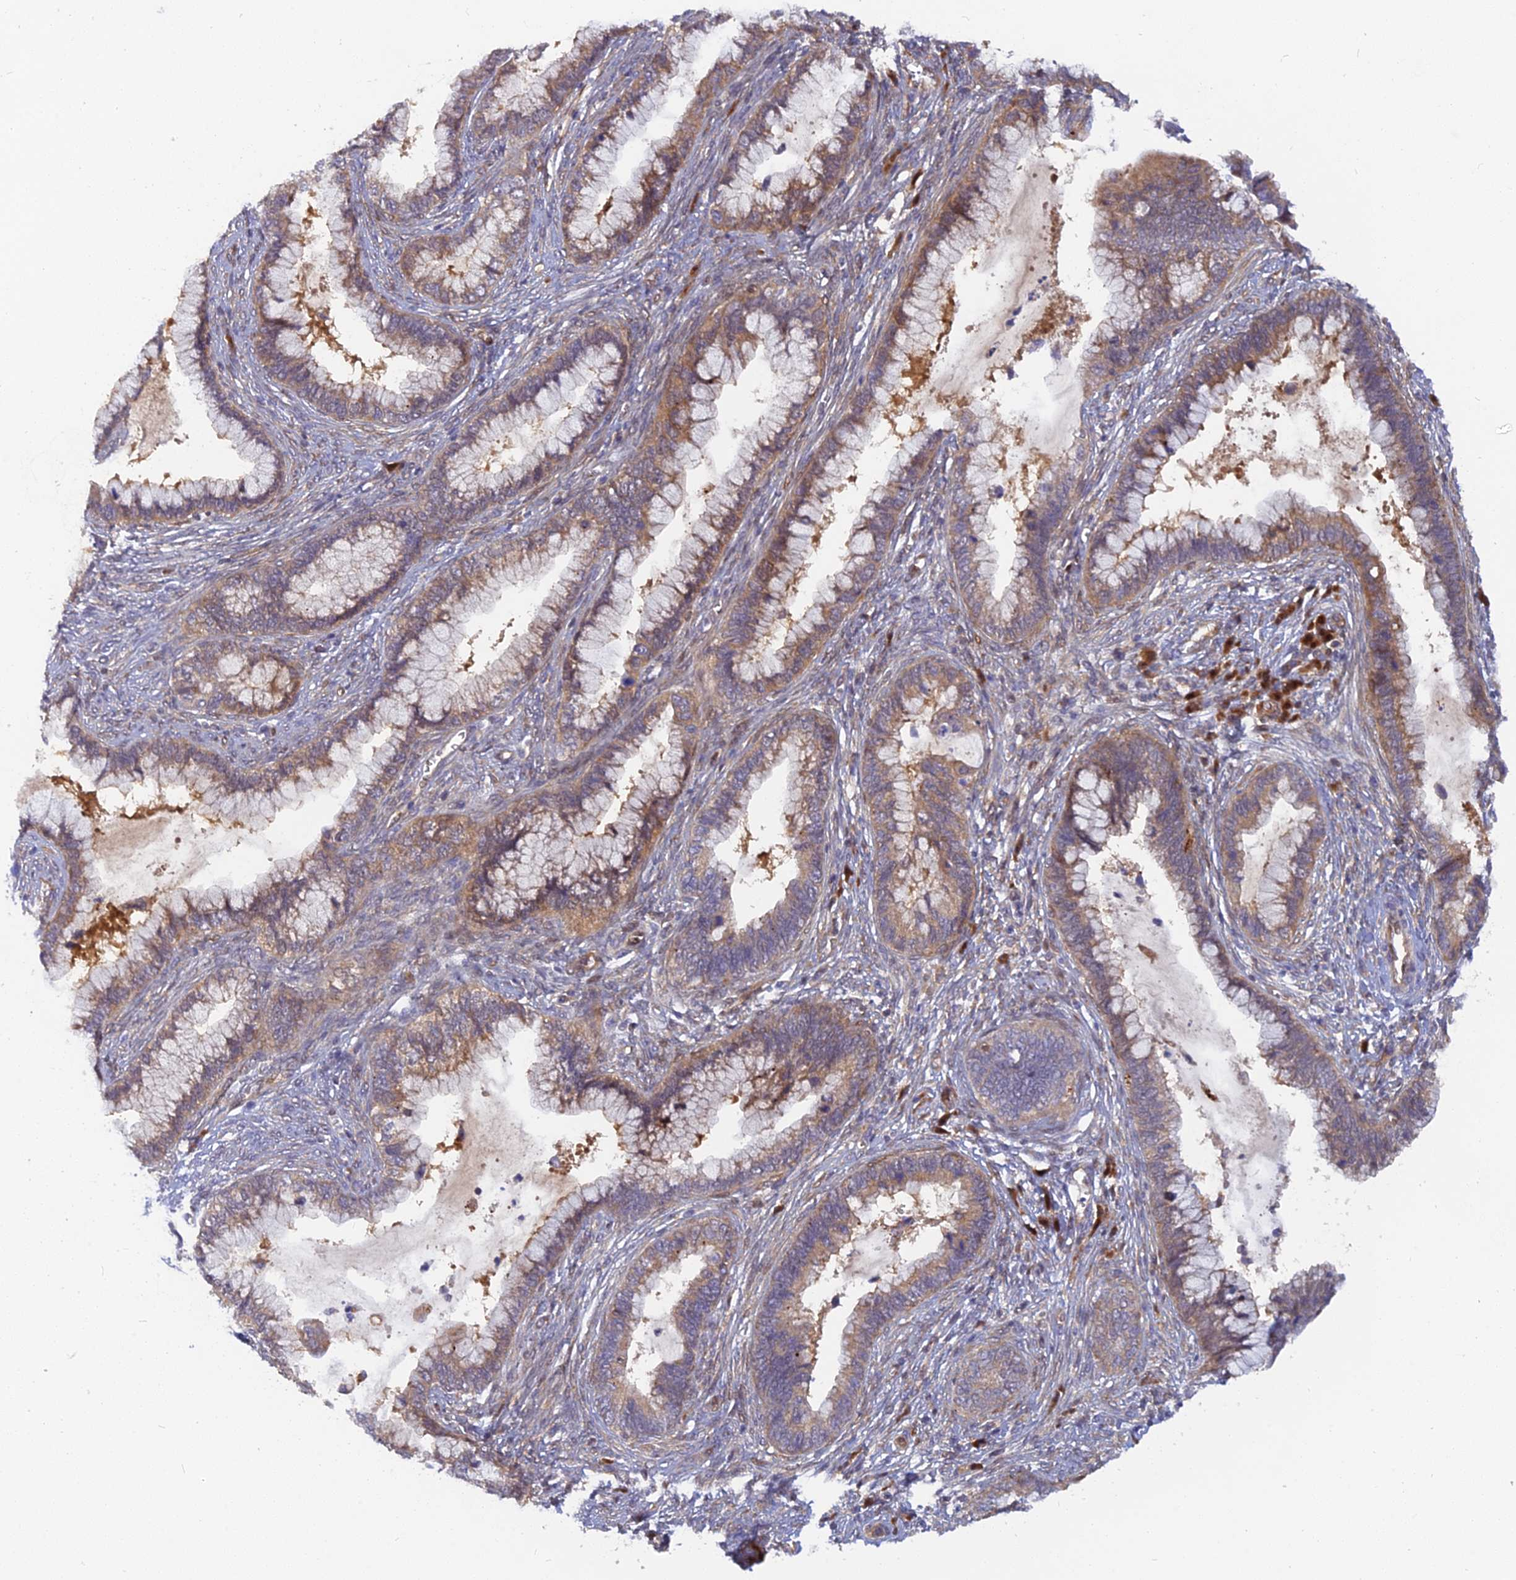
{"staining": {"intensity": "moderate", "quantity": "25%-75%", "location": "cytoplasmic/membranous"}, "tissue": "cervical cancer", "cell_type": "Tumor cells", "image_type": "cancer", "snomed": [{"axis": "morphology", "description": "Adenocarcinoma, NOS"}, {"axis": "topography", "description": "Cervix"}], "caption": "Immunohistochemical staining of human adenocarcinoma (cervical) shows medium levels of moderate cytoplasmic/membranous staining in about 25%-75% of tumor cells. (Stains: DAB in brown, nuclei in blue, Microscopy: brightfield microscopy at high magnification).", "gene": "ARL2BP", "patient": {"sex": "female", "age": 44}}